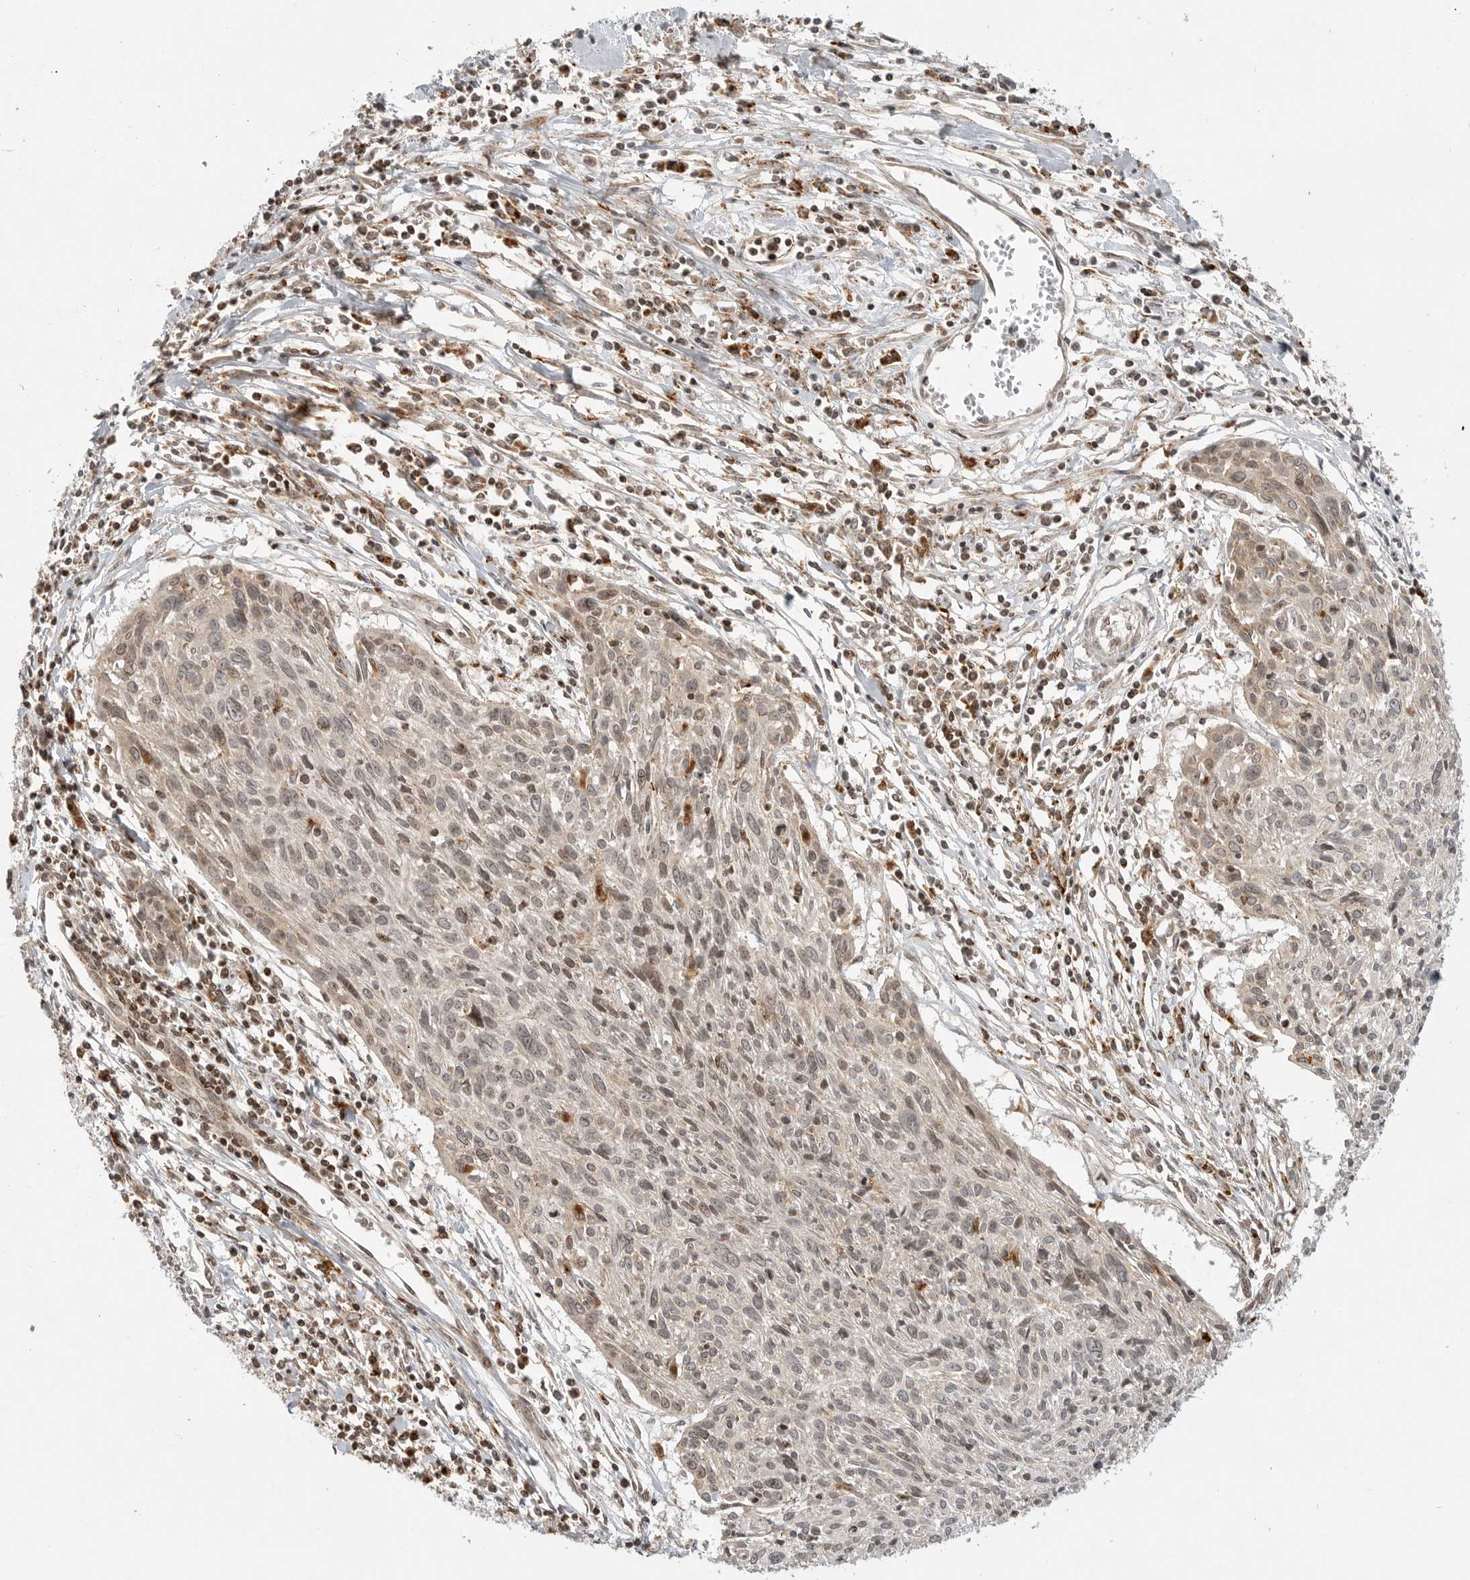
{"staining": {"intensity": "weak", "quantity": ">75%", "location": "cytoplasmic/membranous,nuclear"}, "tissue": "cervical cancer", "cell_type": "Tumor cells", "image_type": "cancer", "snomed": [{"axis": "morphology", "description": "Squamous cell carcinoma, NOS"}, {"axis": "topography", "description": "Cervix"}], "caption": "Squamous cell carcinoma (cervical) stained with a protein marker displays weak staining in tumor cells.", "gene": "IDUA", "patient": {"sex": "female", "age": 51}}